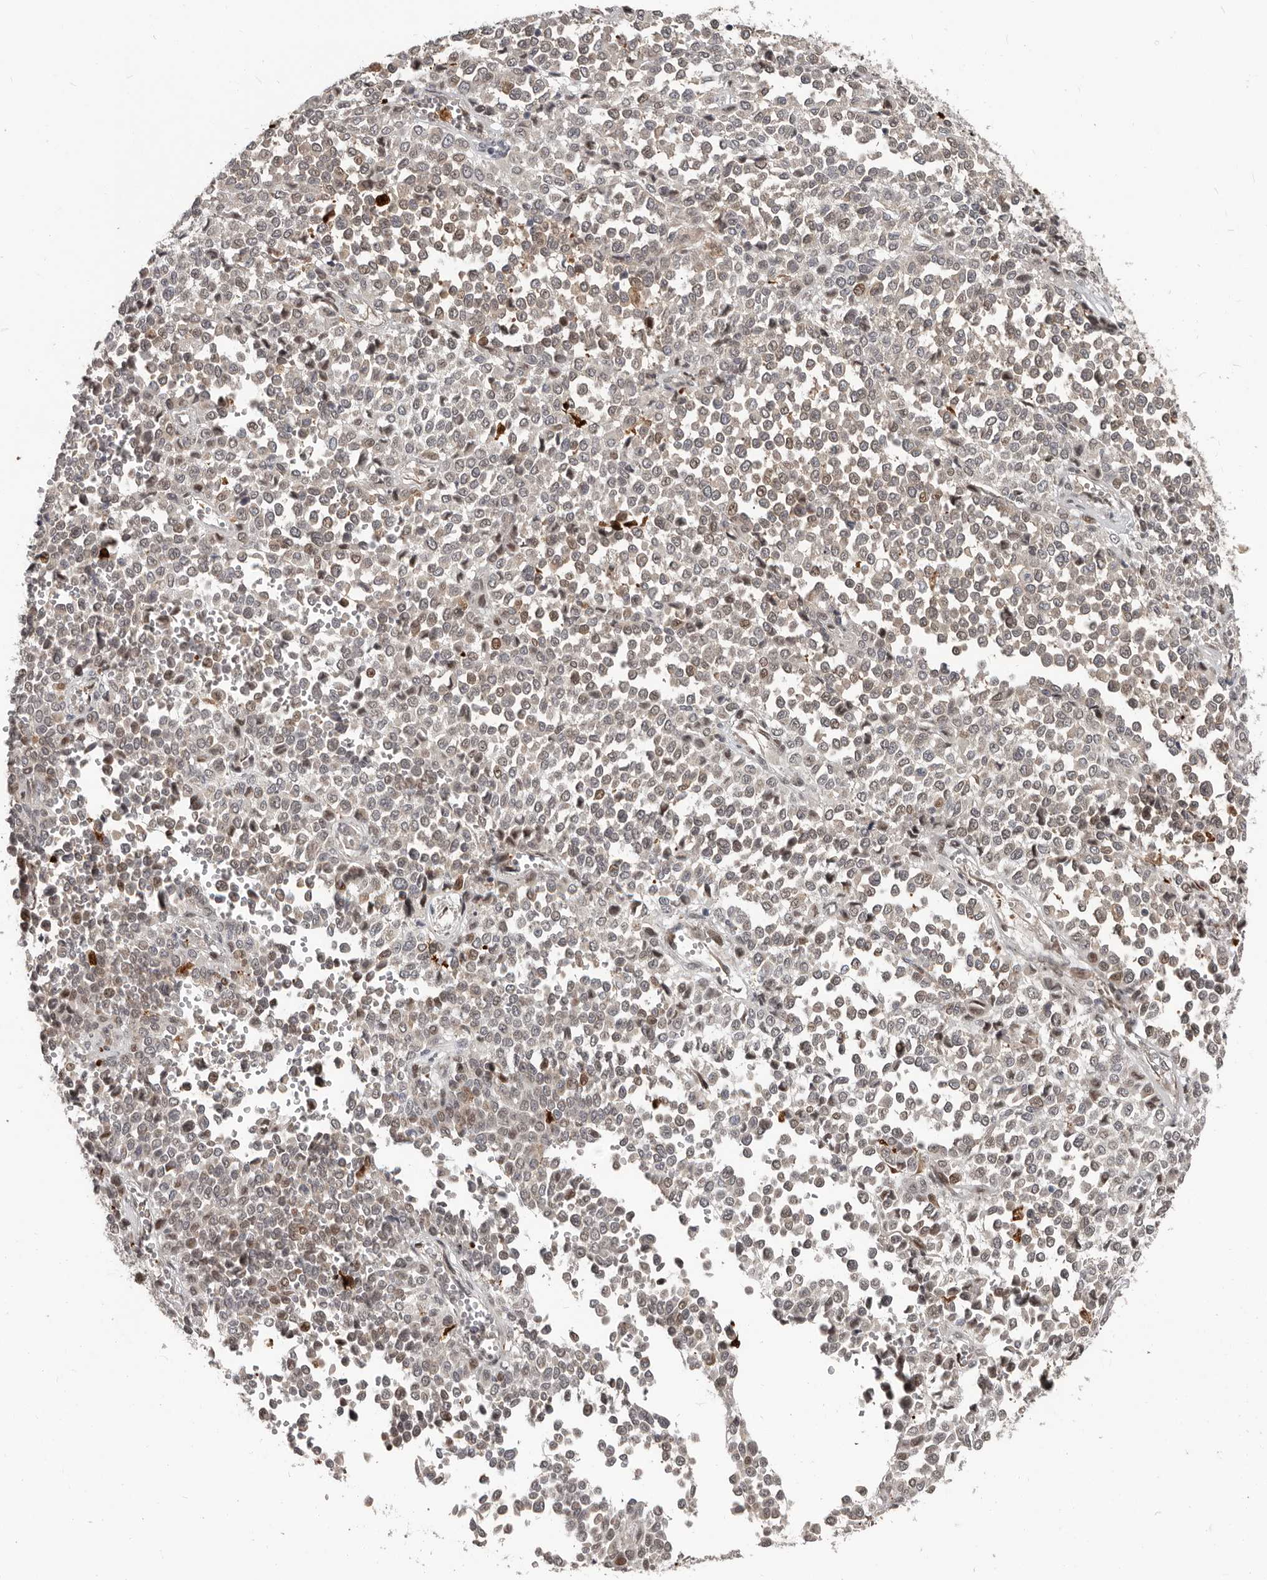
{"staining": {"intensity": "weak", "quantity": "<25%", "location": "nuclear"}, "tissue": "melanoma", "cell_type": "Tumor cells", "image_type": "cancer", "snomed": [{"axis": "morphology", "description": "Malignant melanoma, Metastatic site"}, {"axis": "topography", "description": "Pancreas"}], "caption": "The micrograph shows no staining of tumor cells in melanoma.", "gene": "APOL6", "patient": {"sex": "female", "age": 30}}